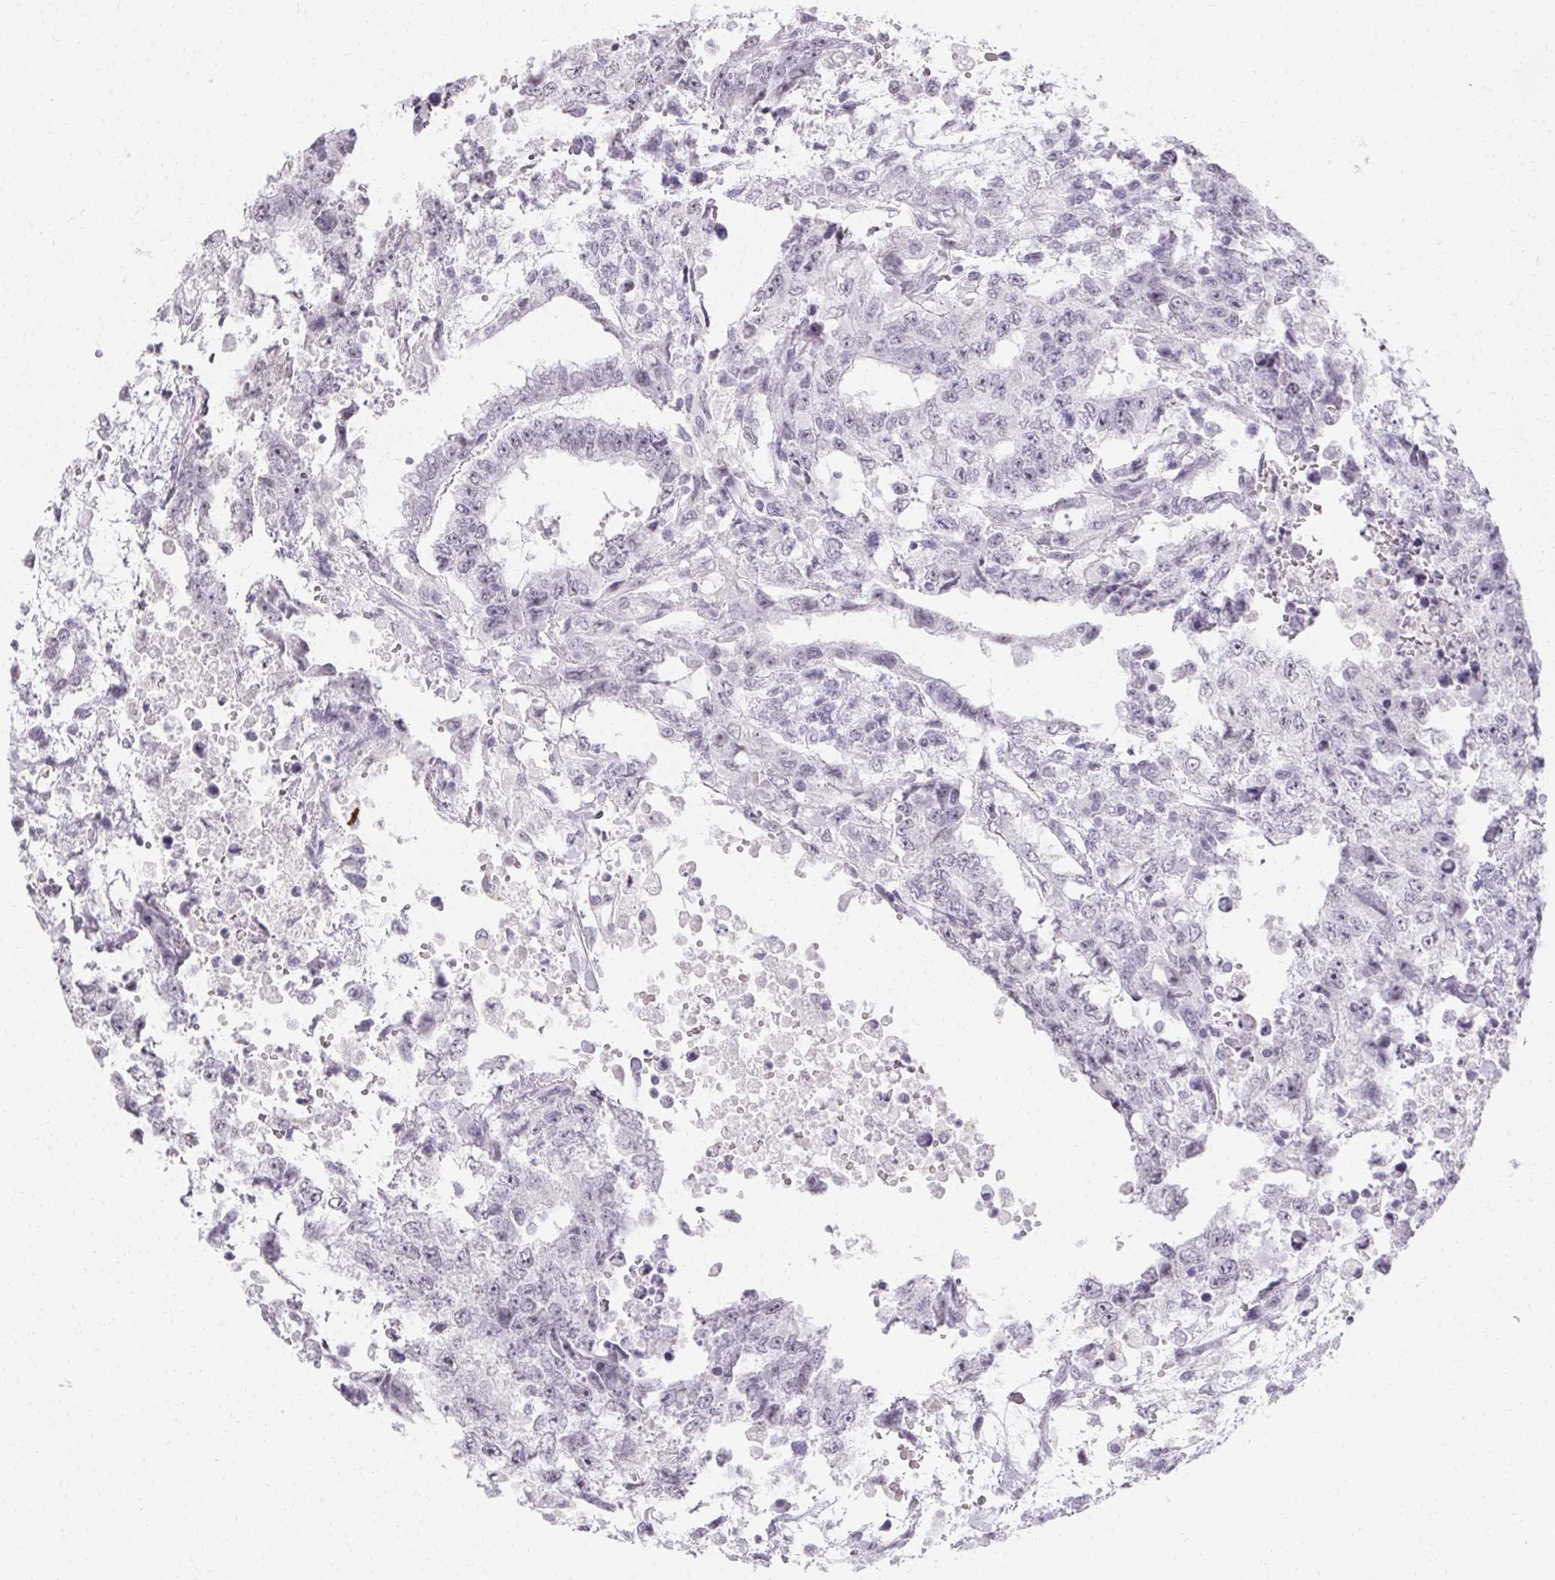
{"staining": {"intensity": "negative", "quantity": "none", "location": "none"}, "tissue": "testis cancer", "cell_type": "Tumor cells", "image_type": "cancer", "snomed": [{"axis": "morphology", "description": "Carcinoma, Embryonal, NOS"}, {"axis": "topography", "description": "Testis"}], "caption": "DAB (3,3'-diaminobenzidine) immunohistochemical staining of human testis embryonal carcinoma displays no significant staining in tumor cells.", "gene": "SYNPR", "patient": {"sex": "male", "age": 24}}